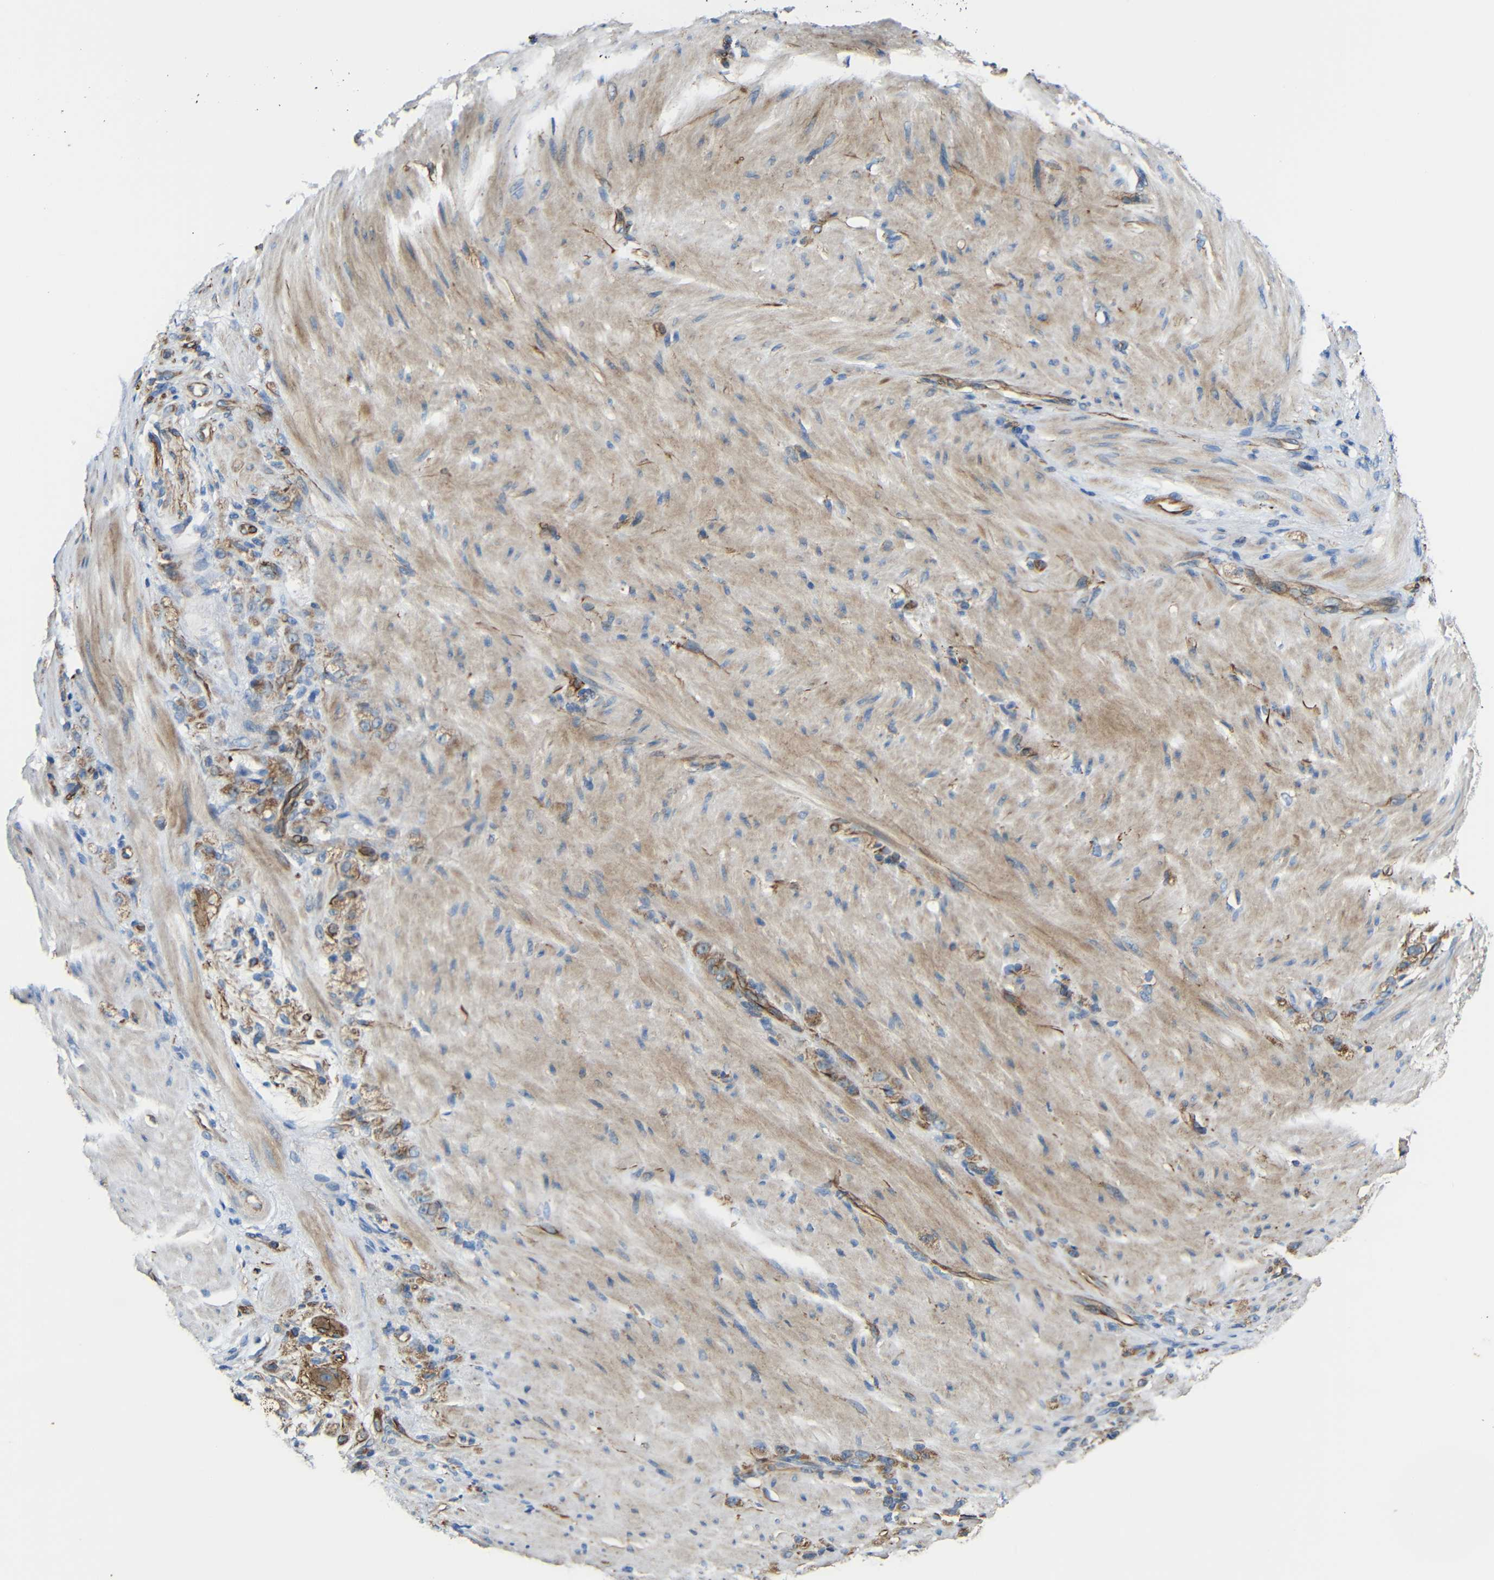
{"staining": {"intensity": "moderate", "quantity": ">75%", "location": "cytoplasmic/membranous"}, "tissue": "stomach cancer", "cell_type": "Tumor cells", "image_type": "cancer", "snomed": [{"axis": "morphology", "description": "Adenocarcinoma, NOS"}, {"axis": "topography", "description": "Stomach"}], "caption": "About >75% of tumor cells in human stomach adenocarcinoma display moderate cytoplasmic/membranous protein expression as visualized by brown immunohistochemical staining.", "gene": "IGSF10", "patient": {"sex": "male", "age": 82}}